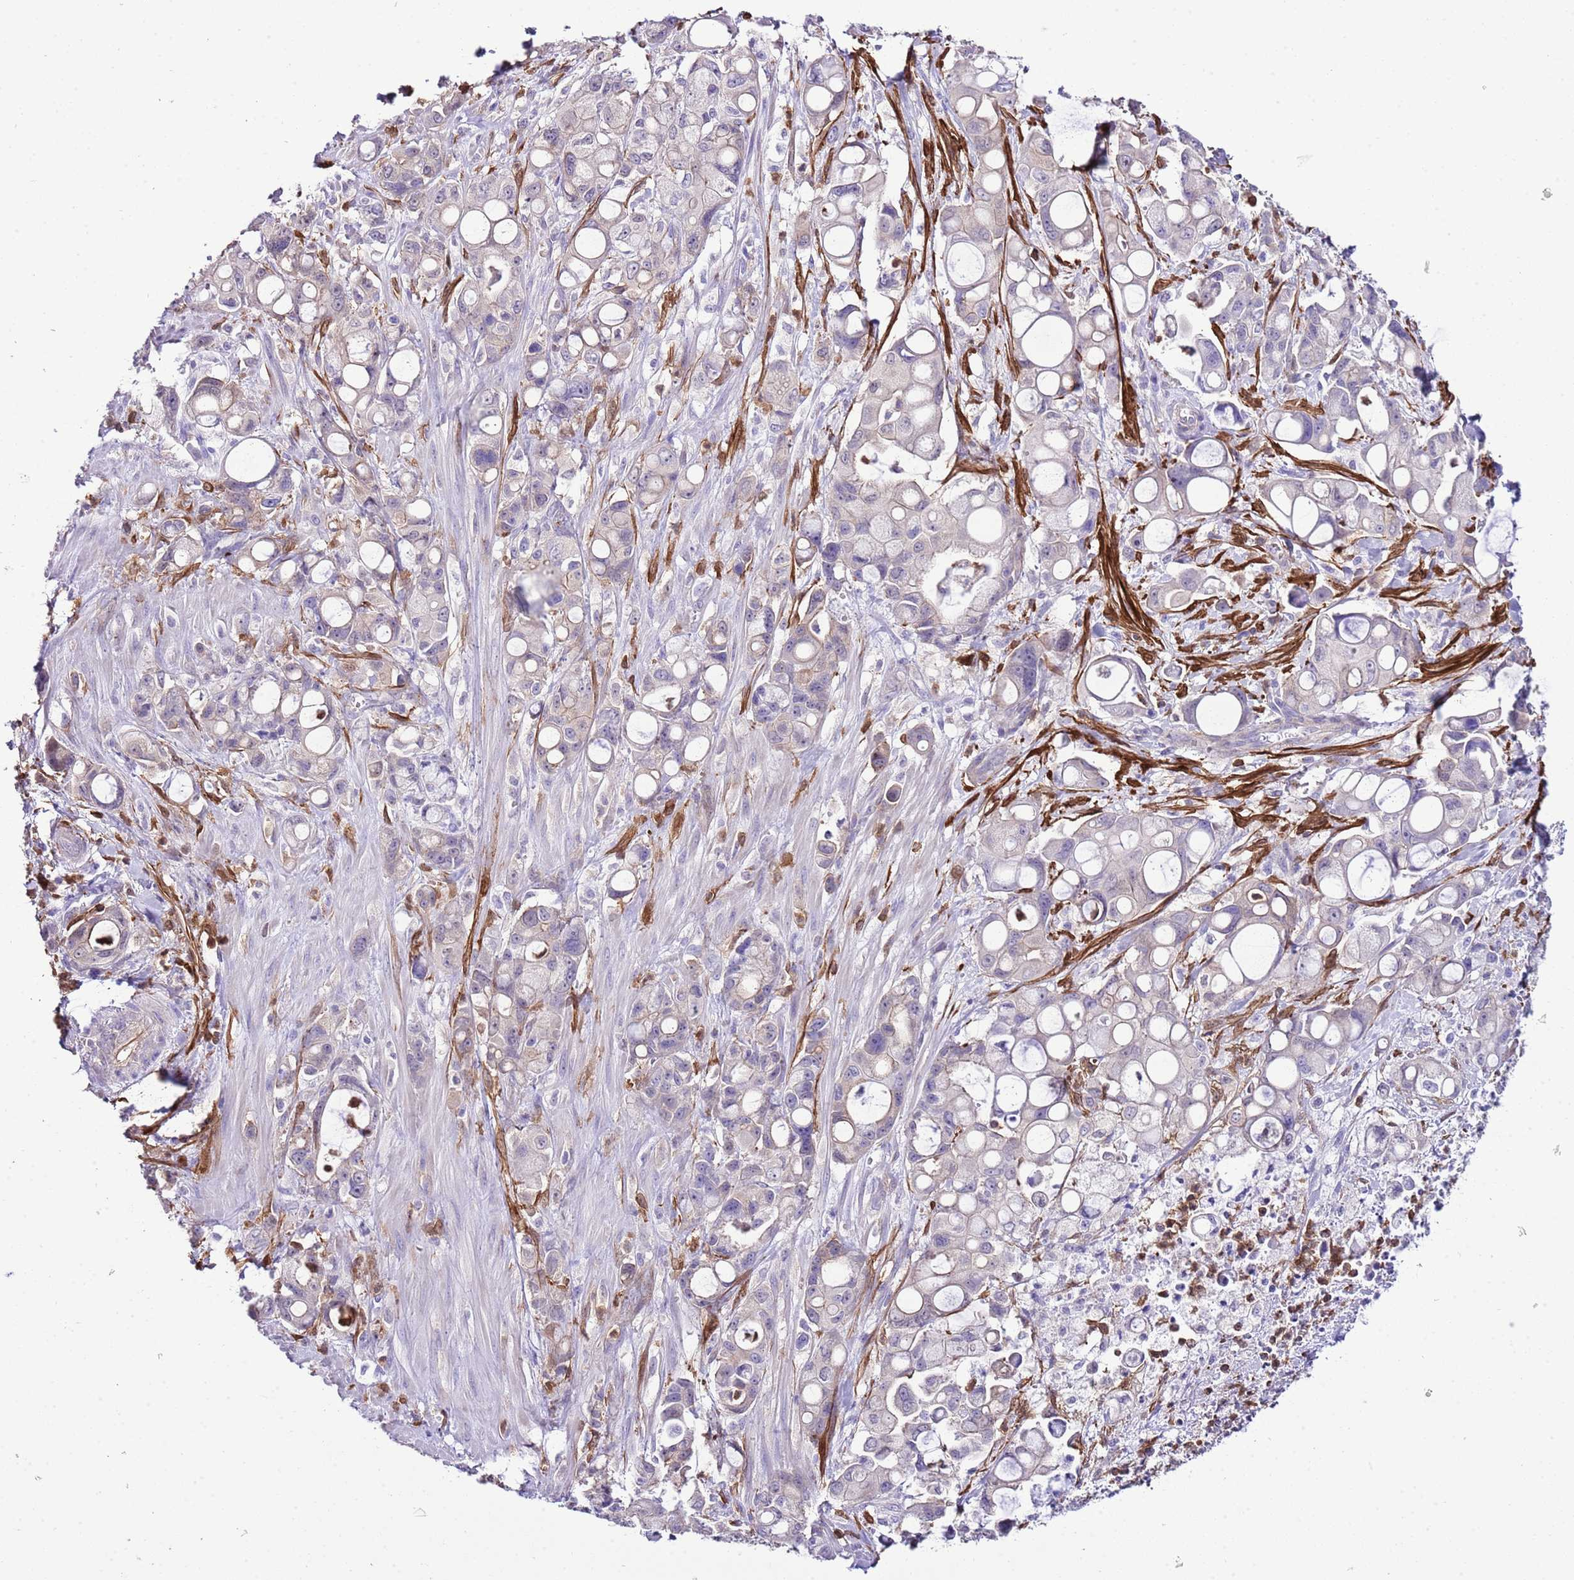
{"staining": {"intensity": "negative", "quantity": "none", "location": "none"}, "tissue": "pancreatic cancer", "cell_type": "Tumor cells", "image_type": "cancer", "snomed": [{"axis": "morphology", "description": "Adenocarcinoma, NOS"}, {"axis": "topography", "description": "Pancreas"}], "caption": "Image shows no protein positivity in tumor cells of pancreatic cancer (adenocarcinoma) tissue.", "gene": "CNN2", "patient": {"sex": "male", "age": 68}}